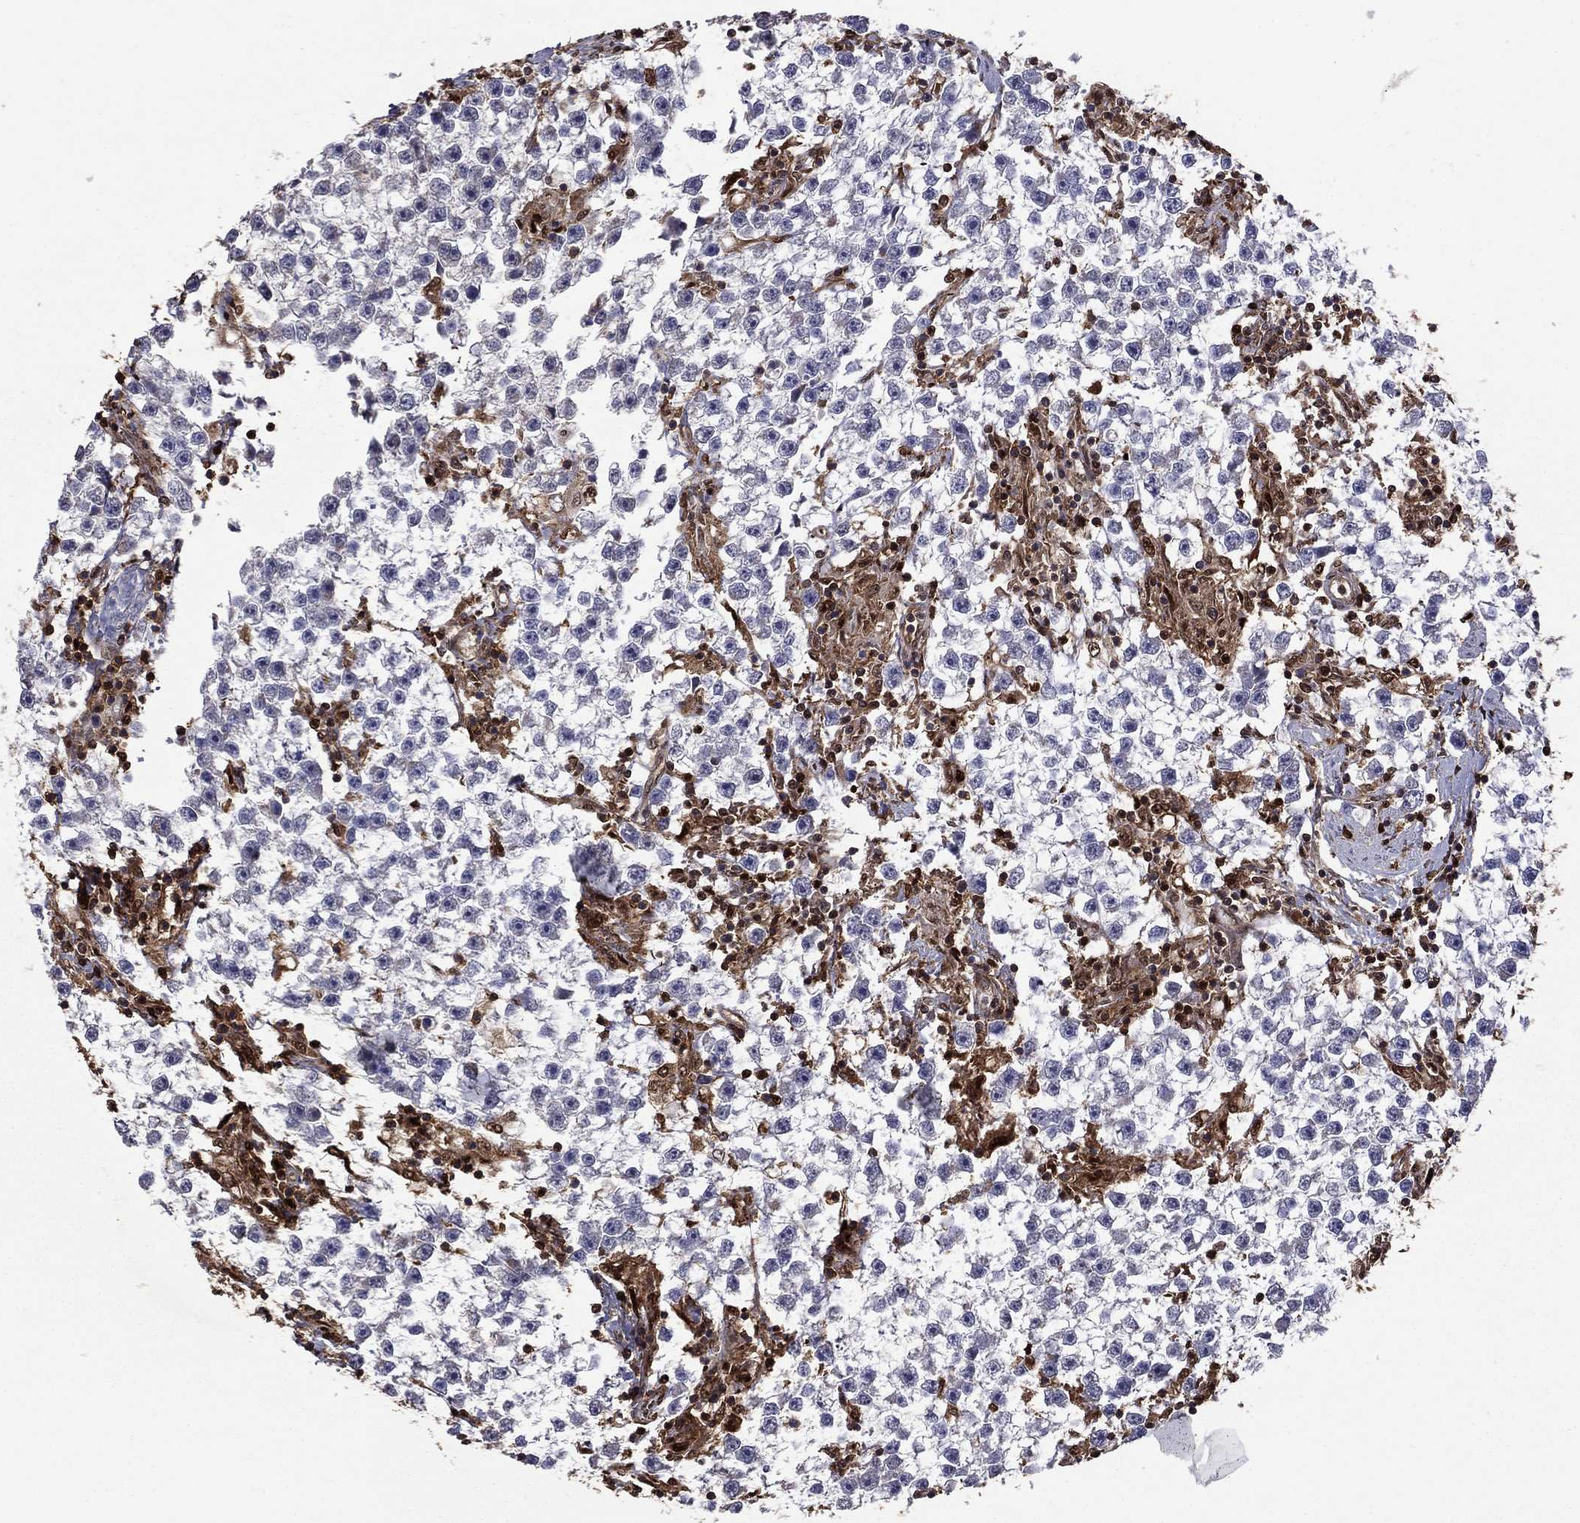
{"staining": {"intensity": "negative", "quantity": "none", "location": "none"}, "tissue": "testis cancer", "cell_type": "Tumor cells", "image_type": "cancer", "snomed": [{"axis": "morphology", "description": "Seminoma, NOS"}, {"axis": "topography", "description": "Testis"}], "caption": "Immunohistochemical staining of human seminoma (testis) reveals no significant expression in tumor cells.", "gene": "APPBP2", "patient": {"sex": "male", "age": 59}}